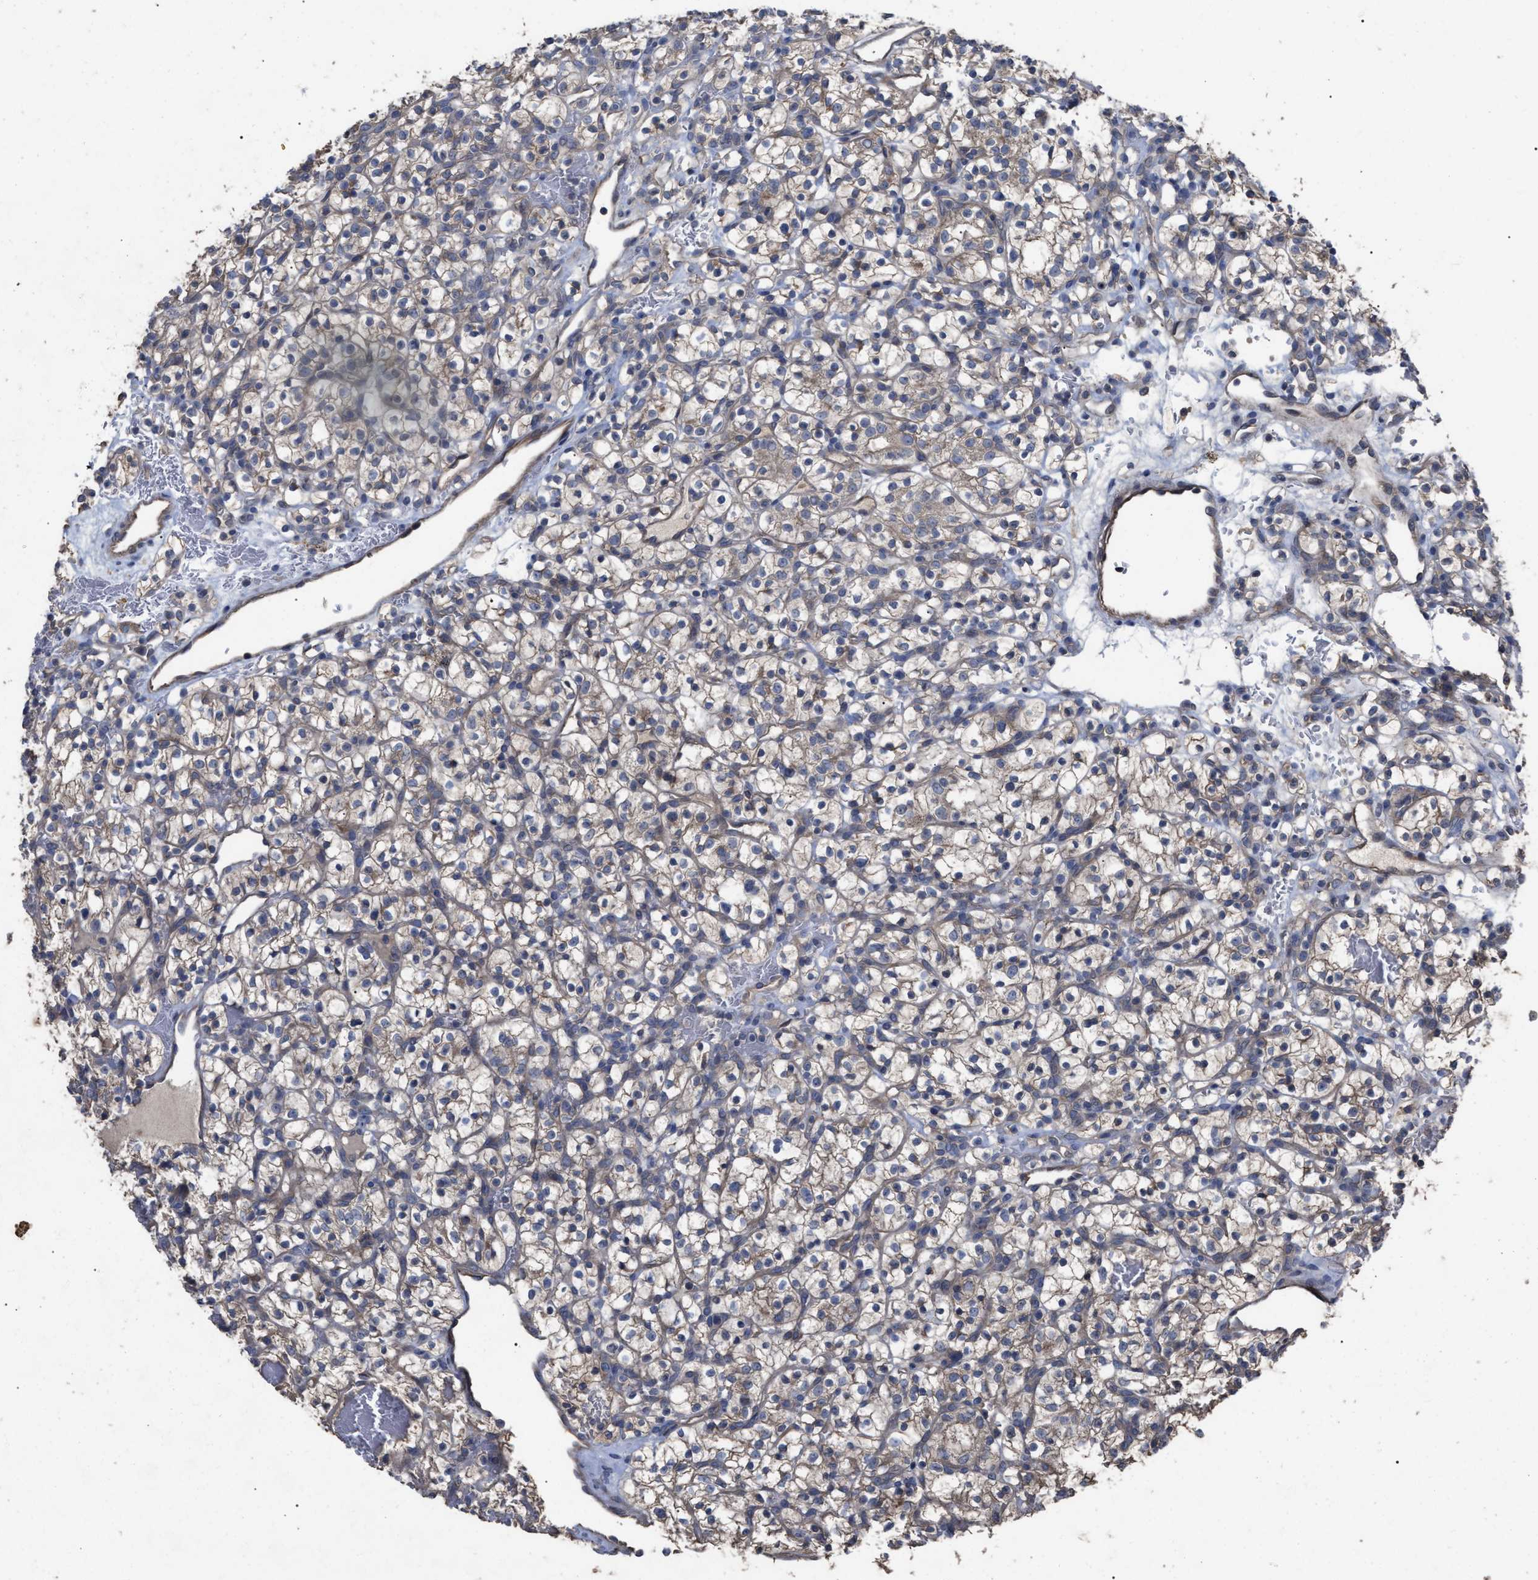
{"staining": {"intensity": "weak", "quantity": ">75%", "location": "cytoplasmic/membranous"}, "tissue": "renal cancer", "cell_type": "Tumor cells", "image_type": "cancer", "snomed": [{"axis": "morphology", "description": "Adenocarcinoma, NOS"}, {"axis": "topography", "description": "Kidney"}], "caption": "Immunohistochemical staining of human renal adenocarcinoma exhibits low levels of weak cytoplasmic/membranous protein staining in approximately >75% of tumor cells.", "gene": "BTN2A1", "patient": {"sex": "female", "age": 57}}